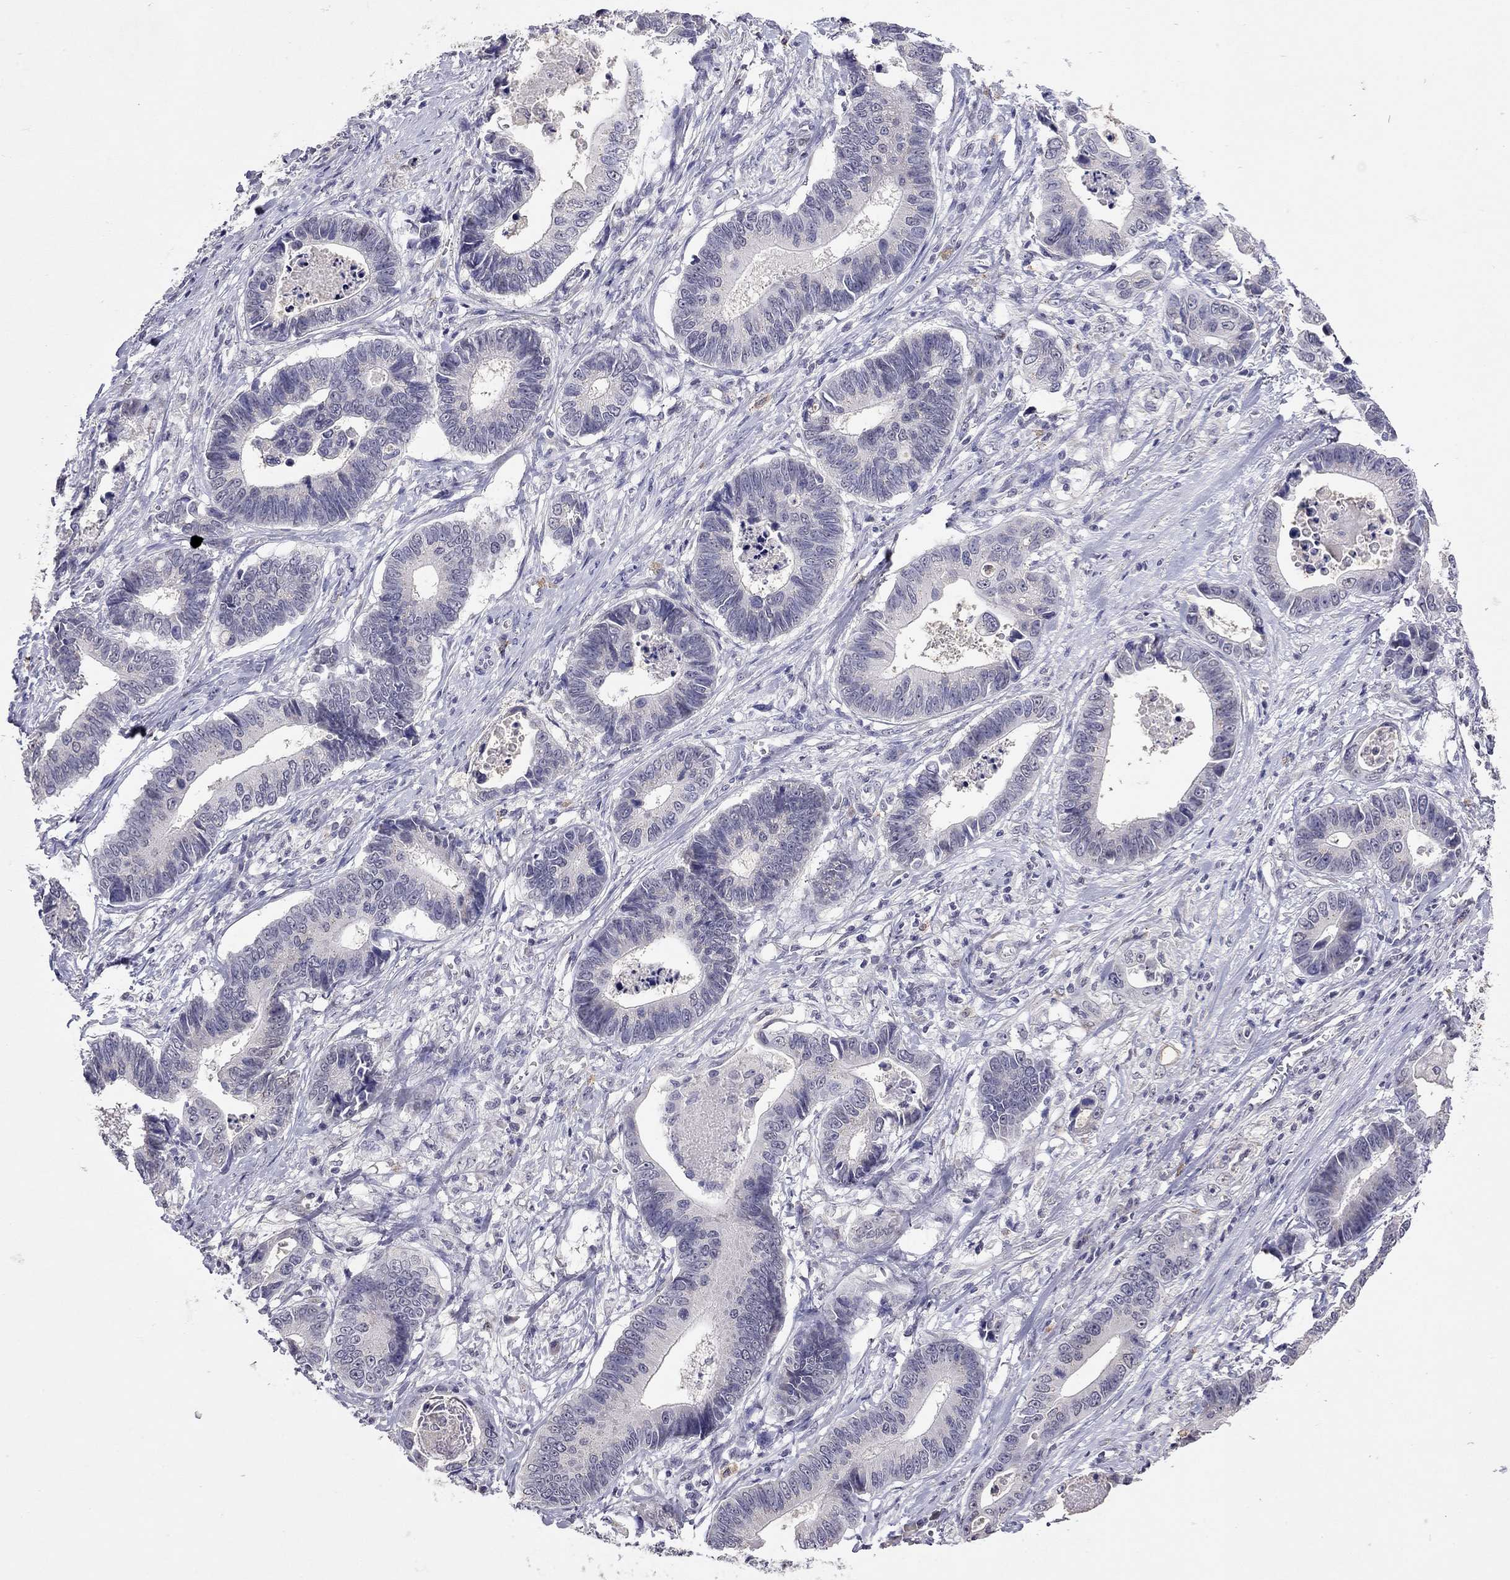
{"staining": {"intensity": "negative", "quantity": "none", "location": "none"}, "tissue": "stomach cancer", "cell_type": "Tumor cells", "image_type": "cancer", "snomed": [{"axis": "morphology", "description": "Adenocarcinoma, NOS"}, {"axis": "topography", "description": "Stomach"}], "caption": "Human stomach adenocarcinoma stained for a protein using immunohistochemistry exhibits no expression in tumor cells.", "gene": "WNK3", "patient": {"sex": "male", "age": 84}}